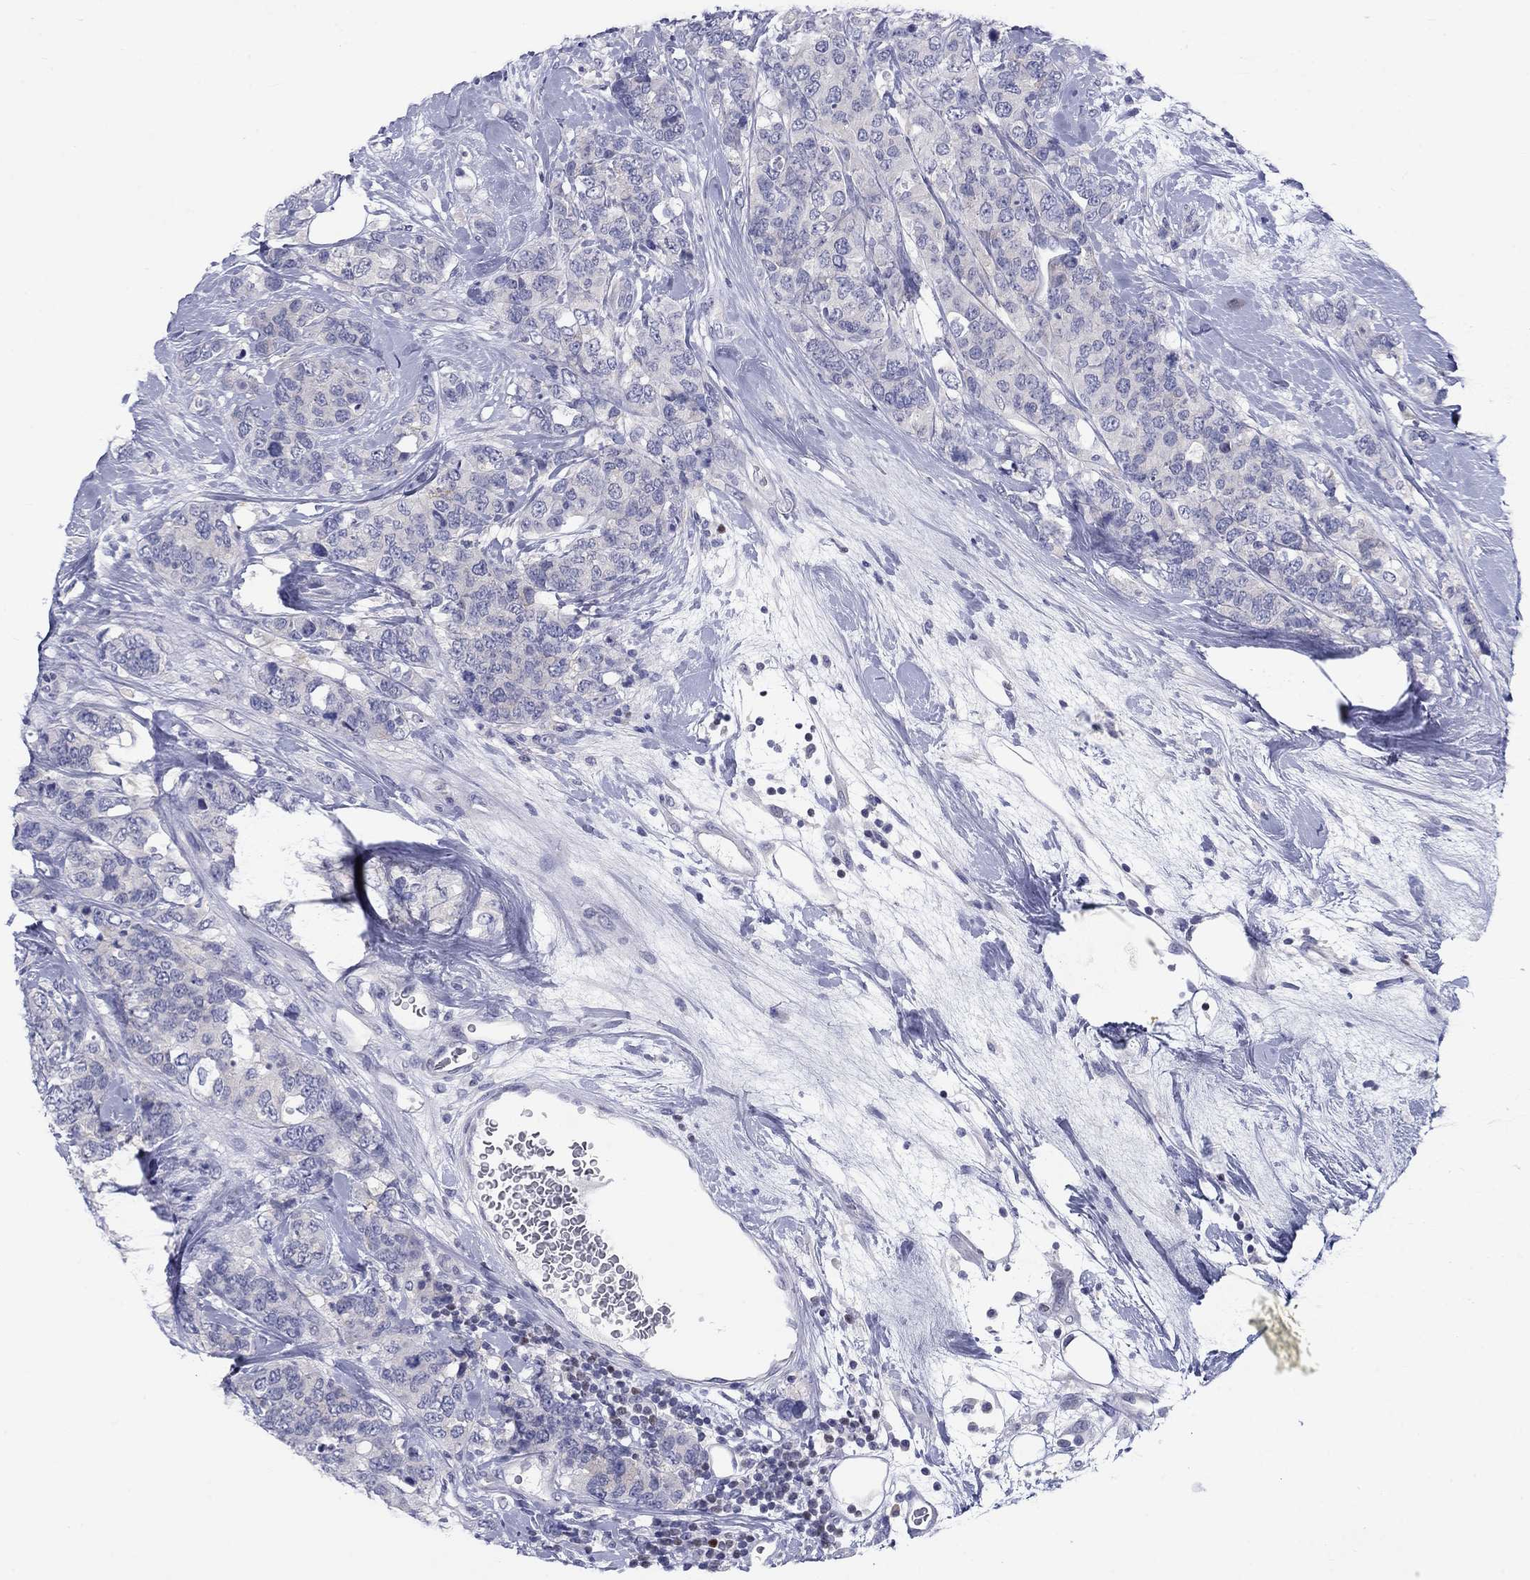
{"staining": {"intensity": "negative", "quantity": "none", "location": "none"}, "tissue": "breast cancer", "cell_type": "Tumor cells", "image_type": "cancer", "snomed": [{"axis": "morphology", "description": "Lobular carcinoma"}, {"axis": "topography", "description": "Breast"}], "caption": "Immunohistochemistry (IHC) of human lobular carcinoma (breast) demonstrates no staining in tumor cells.", "gene": "CACNA1A", "patient": {"sex": "female", "age": 59}}